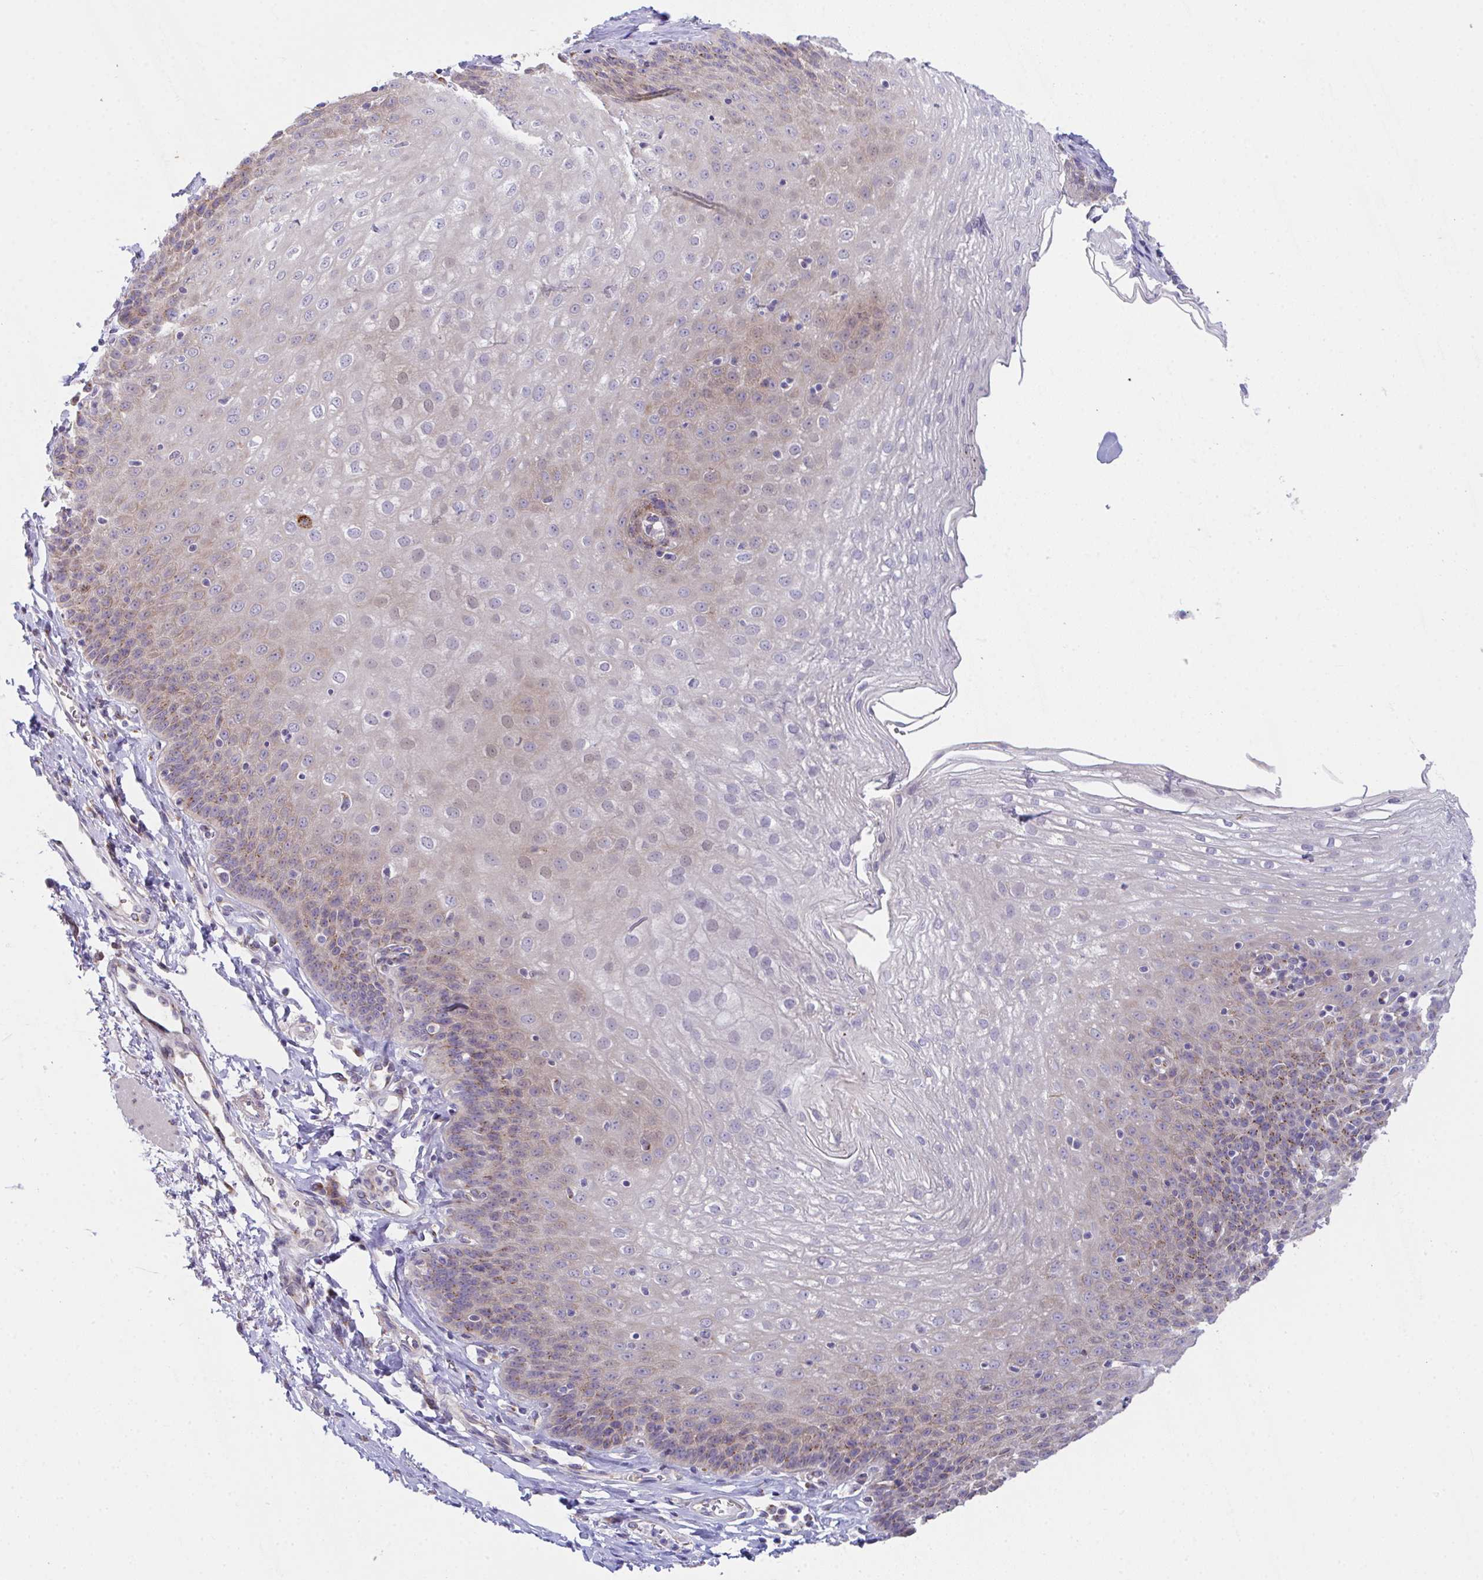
{"staining": {"intensity": "moderate", "quantity": "<25%", "location": "cytoplasmic/membranous"}, "tissue": "esophagus", "cell_type": "Squamous epithelial cells", "image_type": "normal", "snomed": [{"axis": "morphology", "description": "Normal tissue, NOS"}, {"axis": "topography", "description": "Esophagus"}], "caption": "Squamous epithelial cells display low levels of moderate cytoplasmic/membranous expression in approximately <25% of cells in unremarkable esophagus.", "gene": "MIA3", "patient": {"sex": "female", "age": 81}}